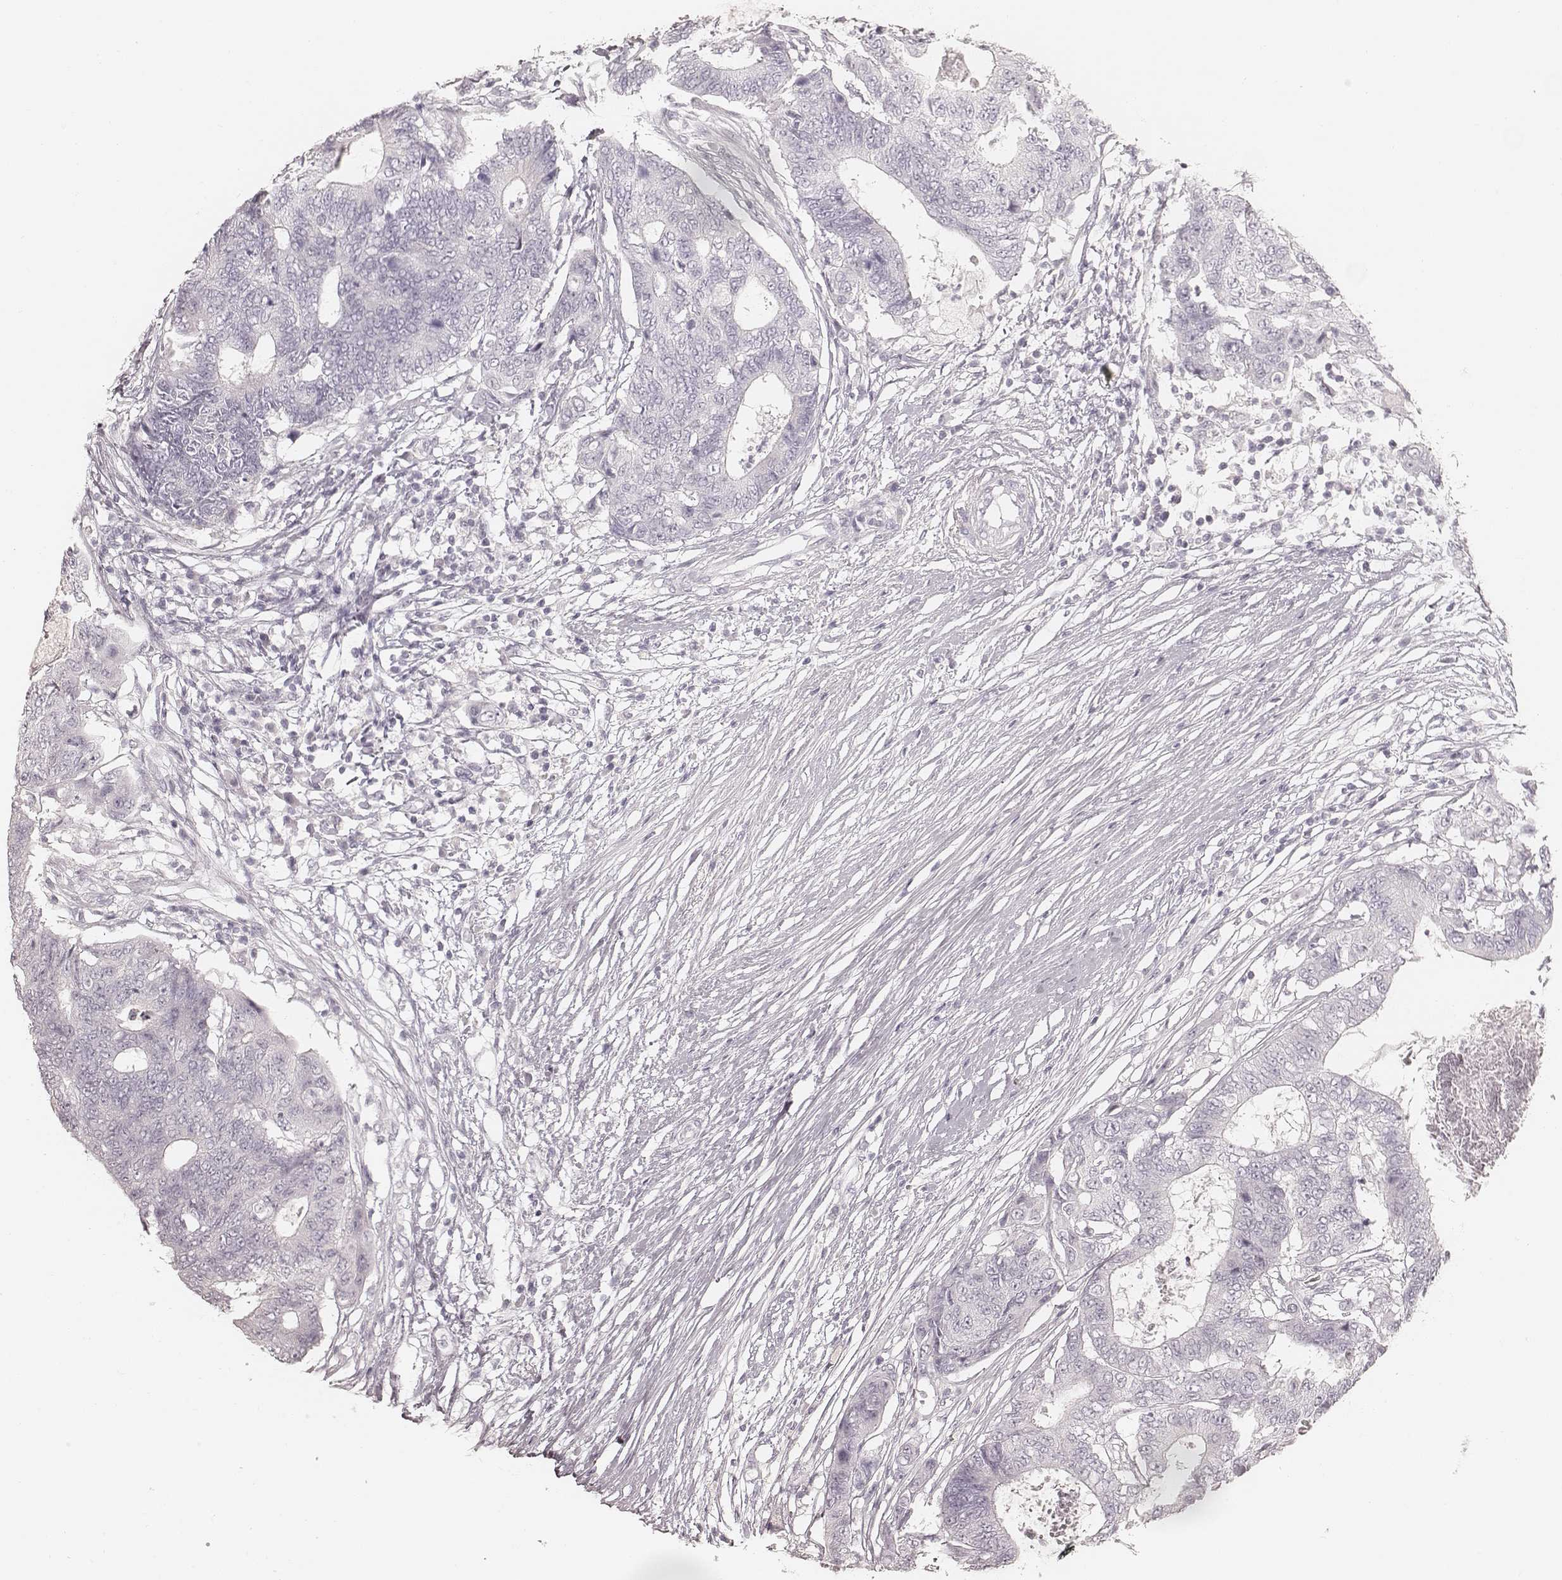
{"staining": {"intensity": "negative", "quantity": "none", "location": "none"}, "tissue": "colorectal cancer", "cell_type": "Tumor cells", "image_type": "cancer", "snomed": [{"axis": "morphology", "description": "Adenocarcinoma, NOS"}, {"axis": "topography", "description": "Colon"}], "caption": "Tumor cells show no significant protein expression in adenocarcinoma (colorectal). (Immunohistochemistry, brightfield microscopy, high magnification).", "gene": "KRT26", "patient": {"sex": "female", "age": 48}}